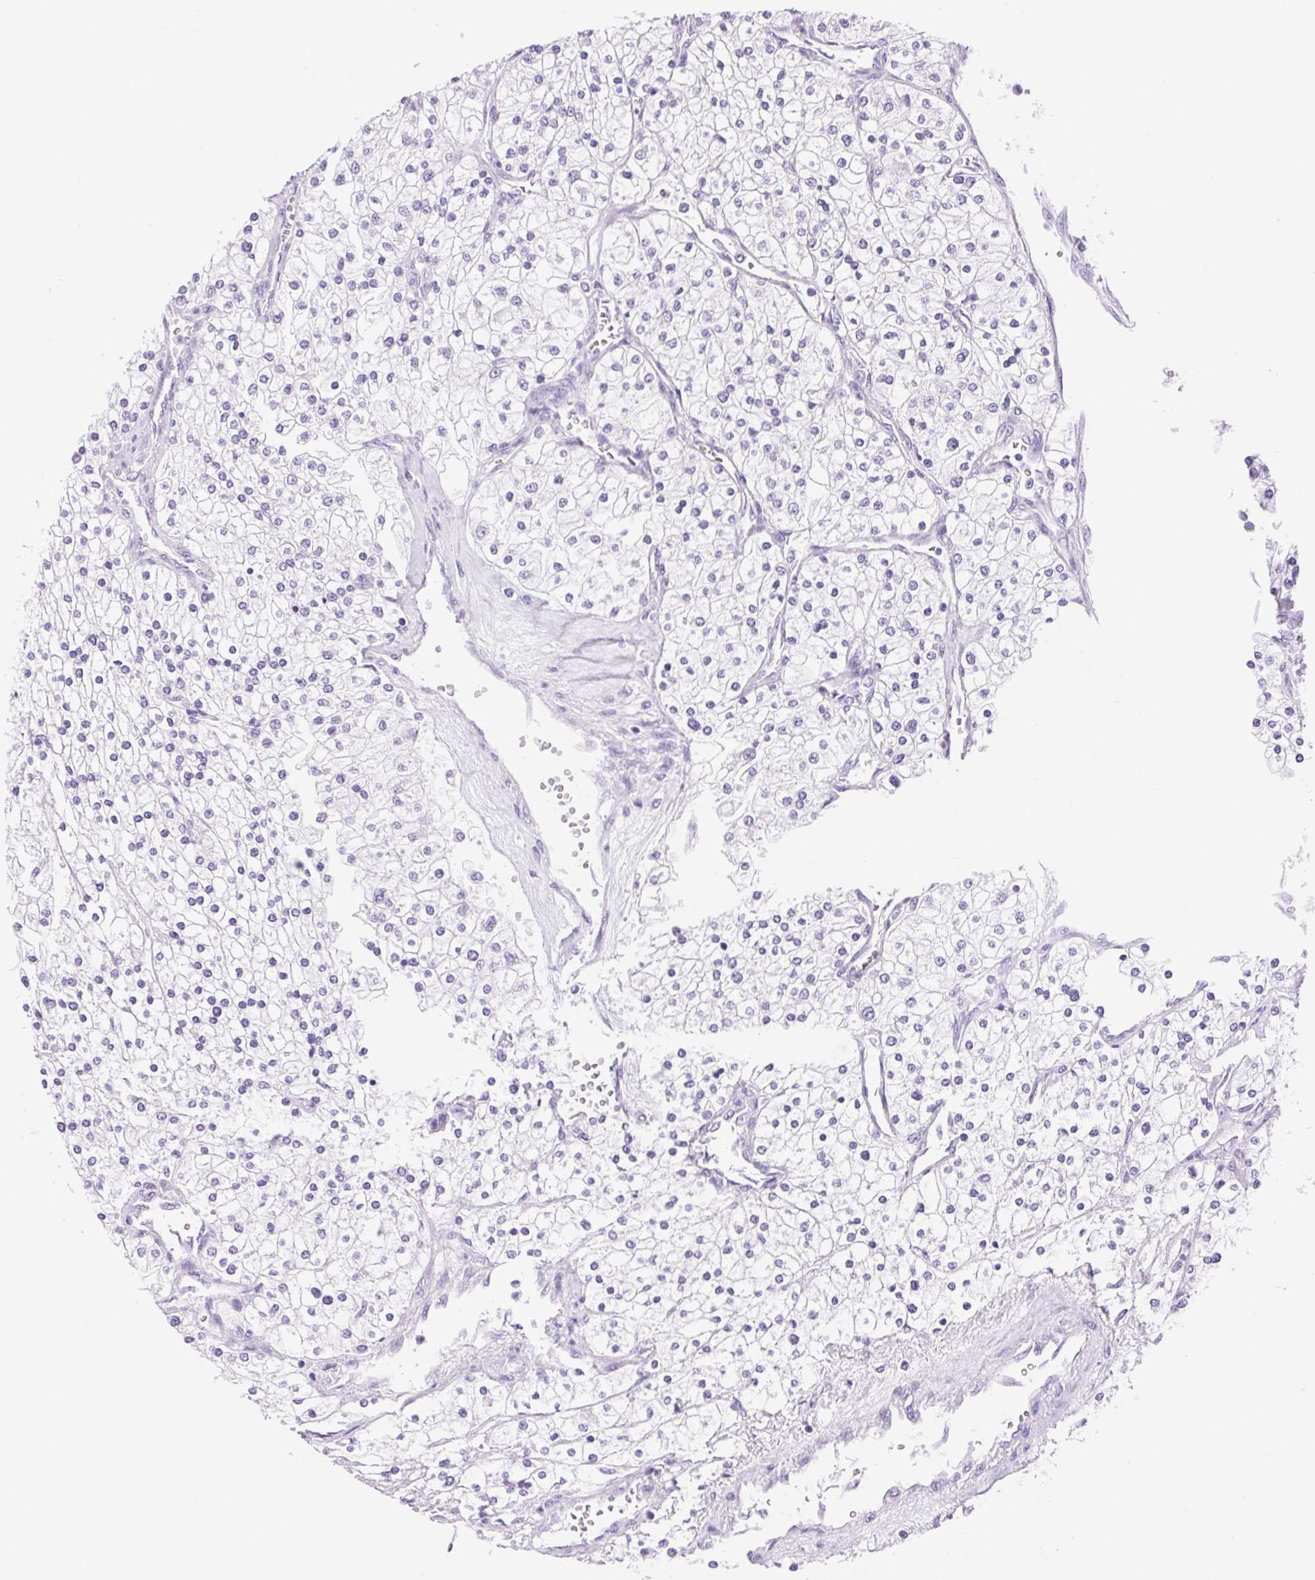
{"staining": {"intensity": "negative", "quantity": "none", "location": "none"}, "tissue": "renal cancer", "cell_type": "Tumor cells", "image_type": "cancer", "snomed": [{"axis": "morphology", "description": "Adenocarcinoma, NOS"}, {"axis": "topography", "description": "Kidney"}], "caption": "Immunohistochemistry (IHC) micrograph of neoplastic tissue: human renal adenocarcinoma stained with DAB exhibits no significant protein staining in tumor cells.", "gene": "SERPINB3", "patient": {"sex": "male", "age": 80}}